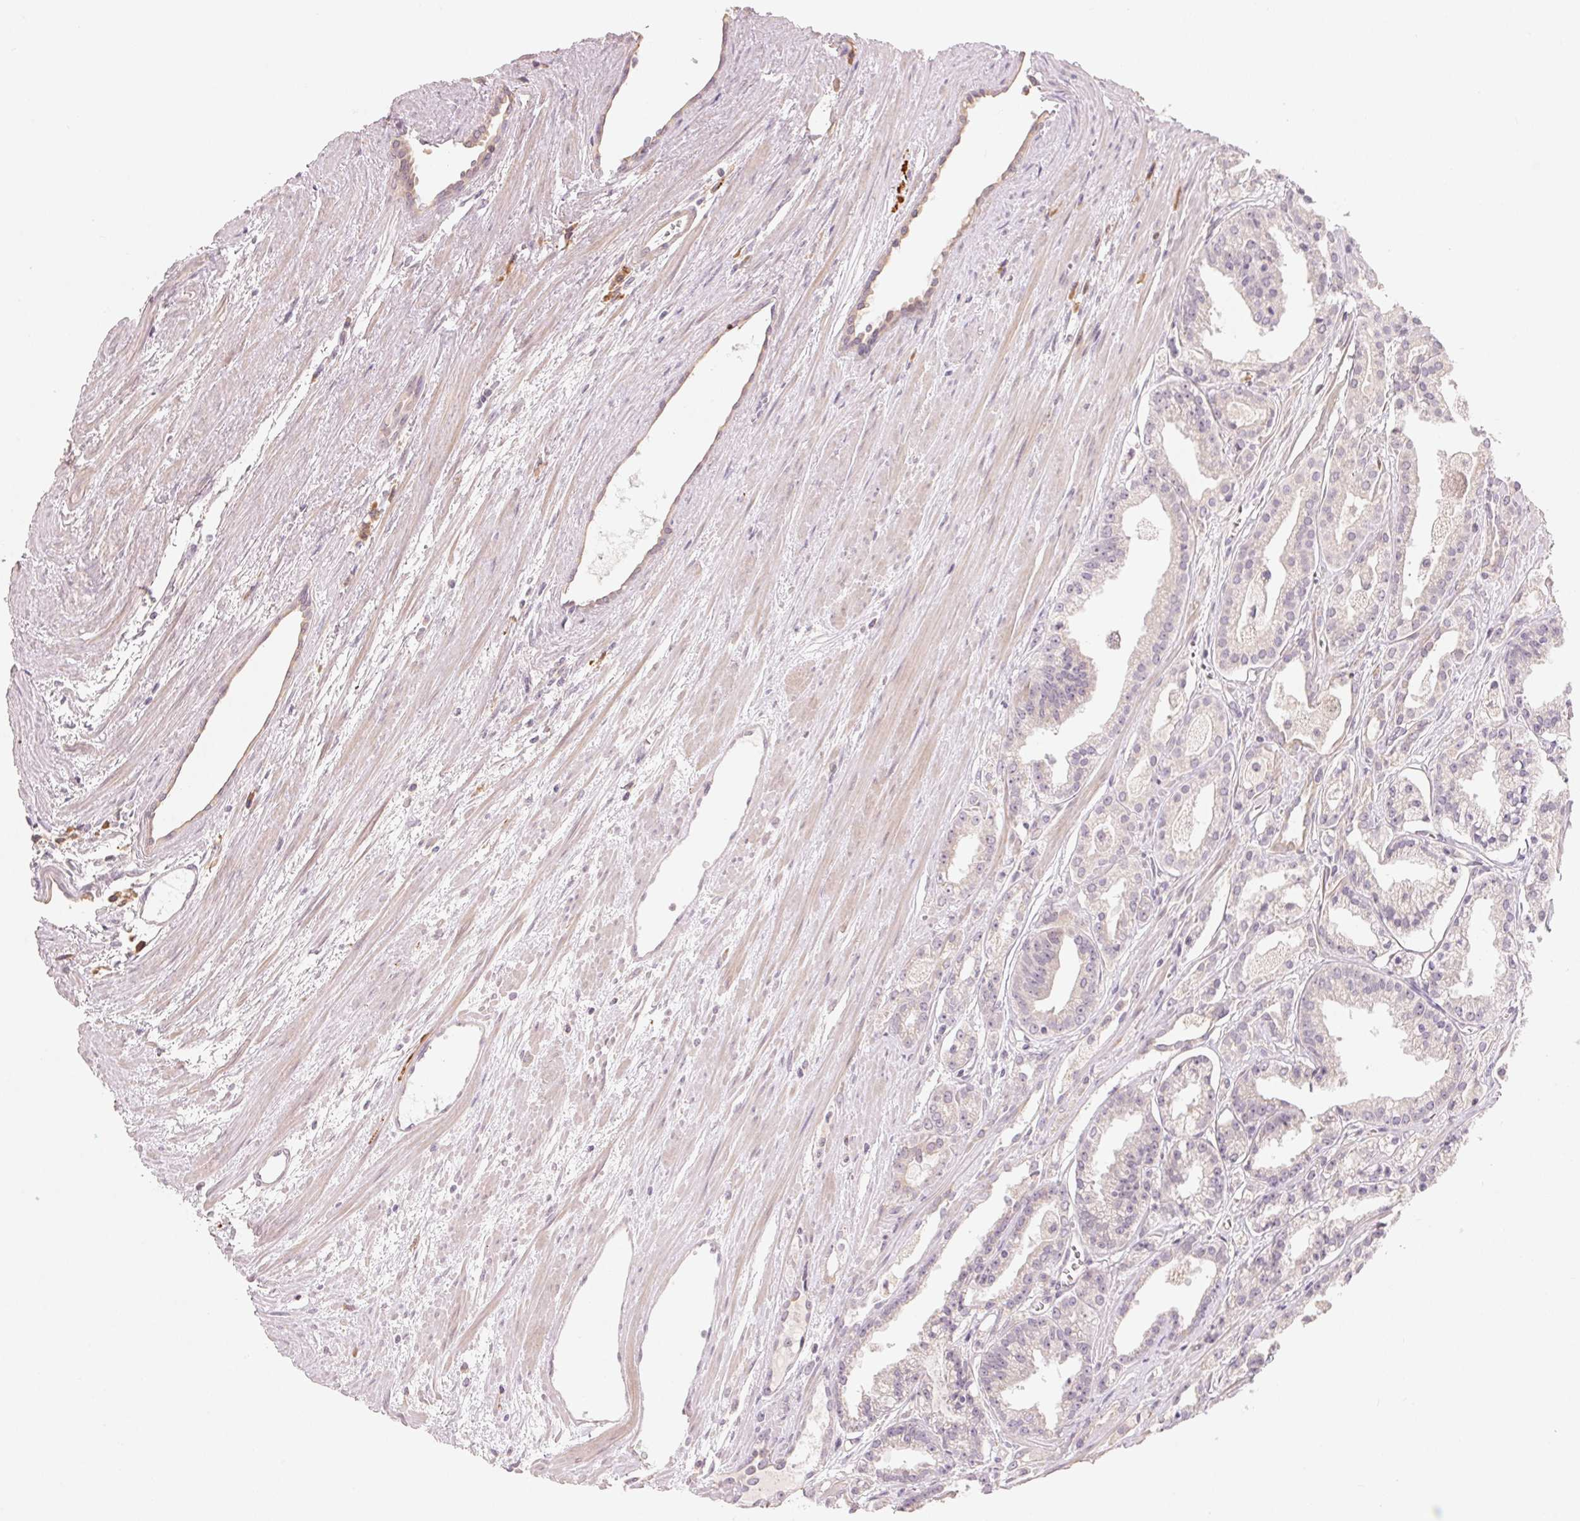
{"staining": {"intensity": "negative", "quantity": "none", "location": "none"}, "tissue": "prostate cancer", "cell_type": "Tumor cells", "image_type": "cancer", "snomed": [{"axis": "morphology", "description": "Adenocarcinoma, High grade"}, {"axis": "topography", "description": "Prostate"}], "caption": "This micrograph is of prostate cancer (adenocarcinoma (high-grade)) stained with immunohistochemistry to label a protein in brown with the nuclei are counter-stained blue. There is no positivity in tumor cells.", "gene": "DENND2C", "patient": {"sex": "male", "age": 68}}